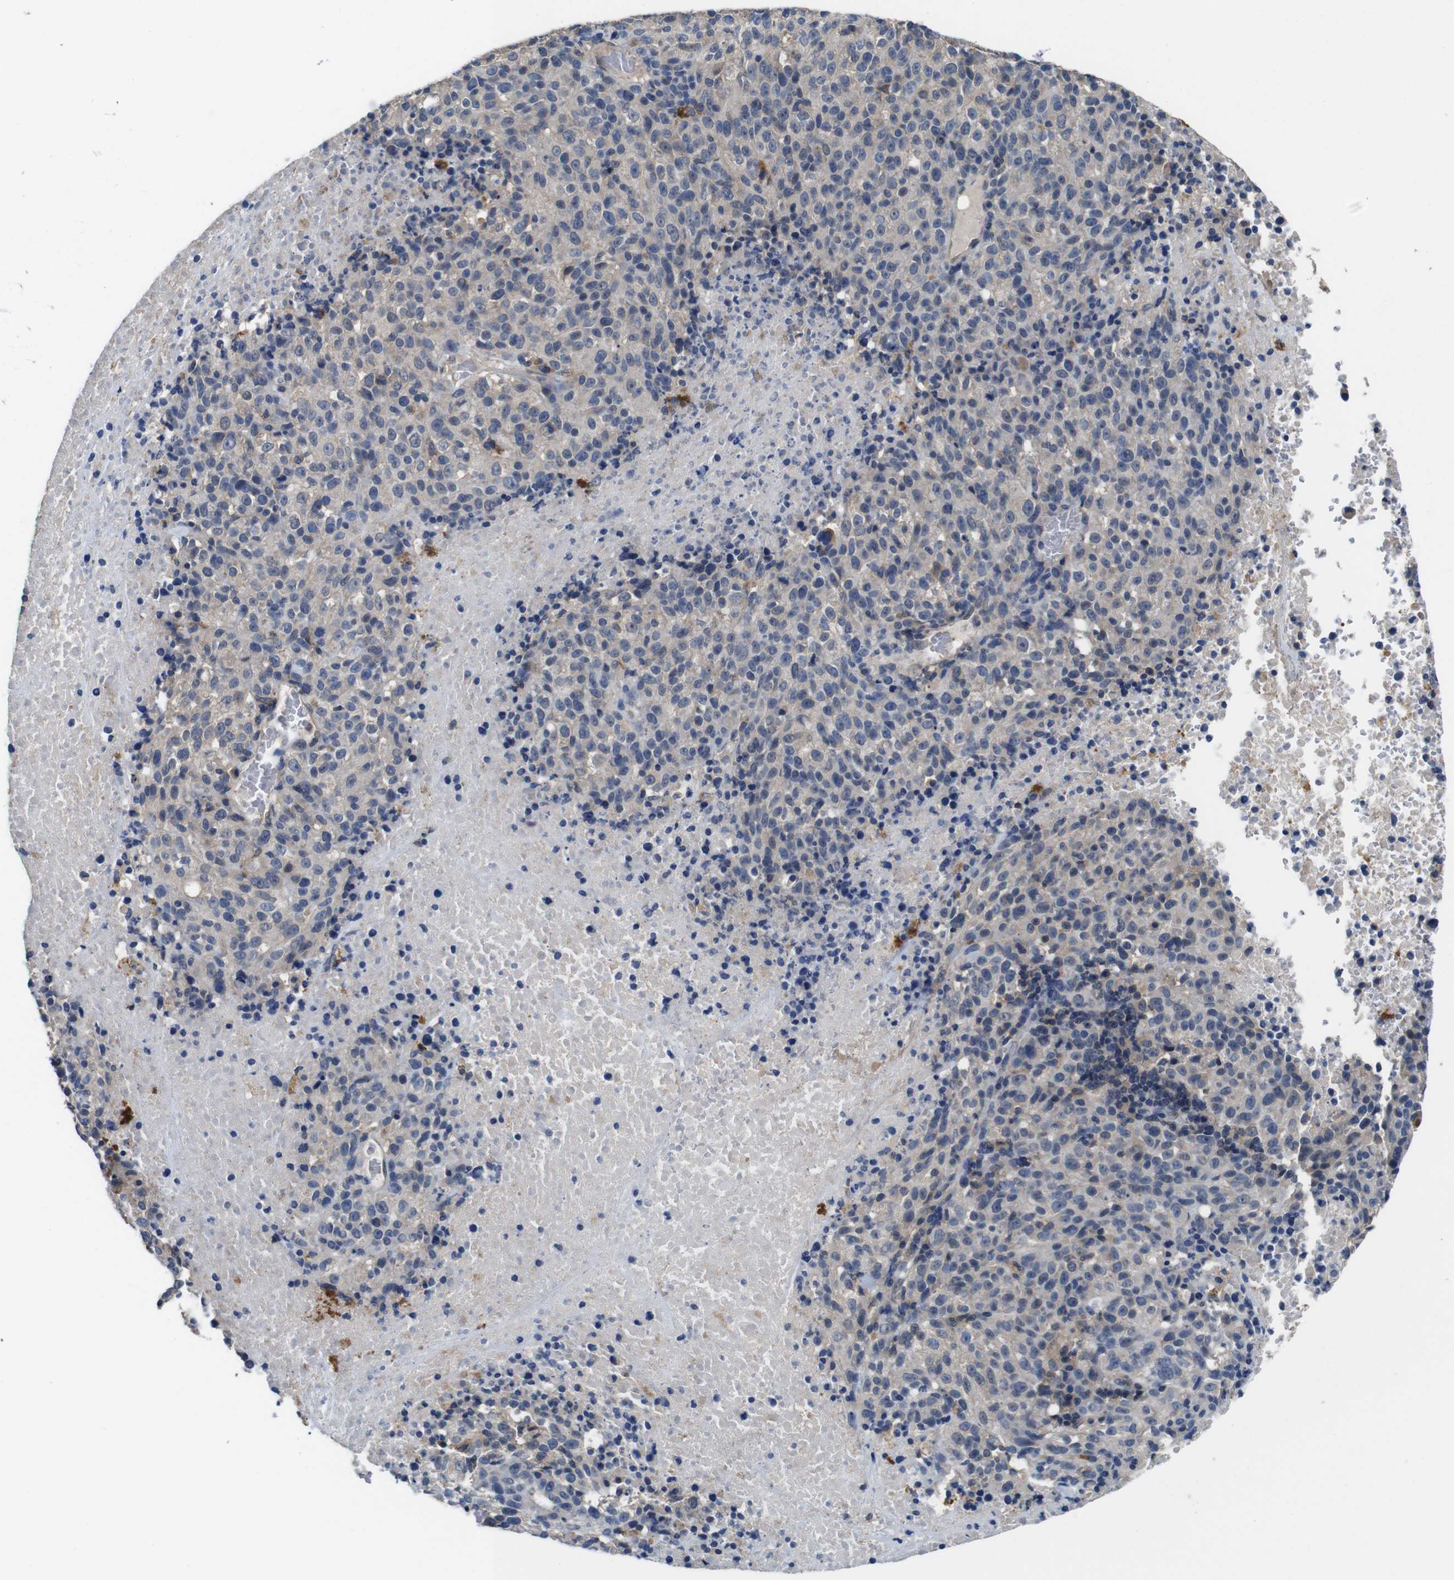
{"staining": {"intensity": "negative", "quantity": "none", "location": "none"}, "tissue": "melanoma", "cell_type": "Tumor cells", "image_type": "cancer", "snomed": [{"axis": "morphology", "description": "Malignant melanoma, Metastatic site"}, {"axis": "topography", "description": "Cerebral cortex"}], "caption": "Immunohistochemistry photomicrograph of human melanoma stained for a protein (brown), which shows no staining in tumor cells.", "gene": "GLIPR1", "patient": {"sex": "female", "age": 52}}